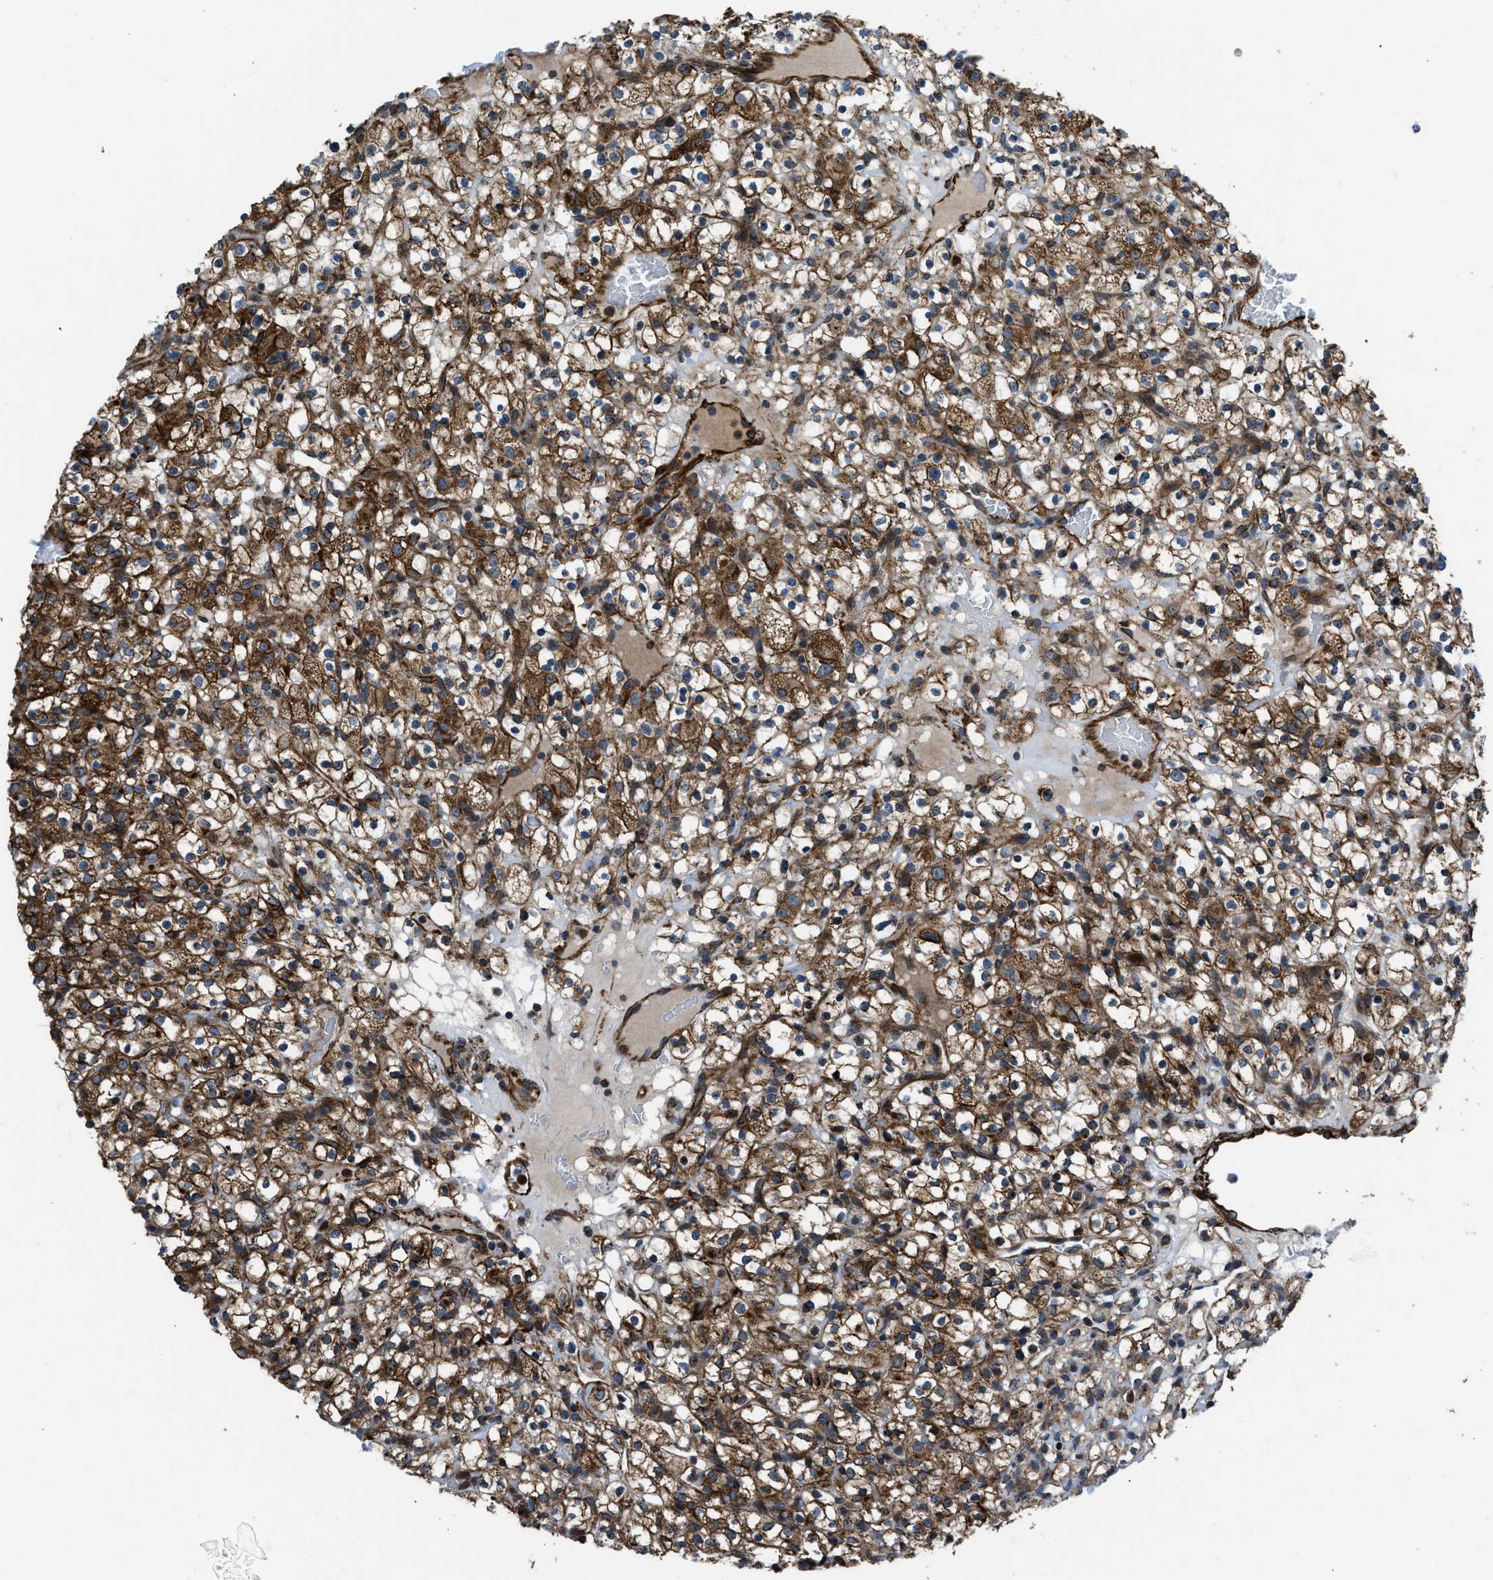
{"staining": {"intensity": "strong", "quantity": ">75%", "location": "cytoplasmic/membranous"}, "tissue": "renal cancer", "cell_type": "Tumor cells", "image_type": "cancer", "snomed": [{"axis": "morphology", "description": "Normal tissue, NOS"}, {"axis": "morphology", "description": "Adenocarcinoma, NOS"}, {"axis": "topography", "description": "Kidney"}], "caption": "High-magnification brightfield microscopy of adenocarcinoma (renal) stained with DAB (3,3'-diaminobenzidine) (brown) and counterstained with hematoxylin (blue). tumor cells exhibit strong cytoplasmic/membranous staining is present in approximately>75% of cells.", "gene": "GSDME", "patient": {"sex": "female", "age": 72}}